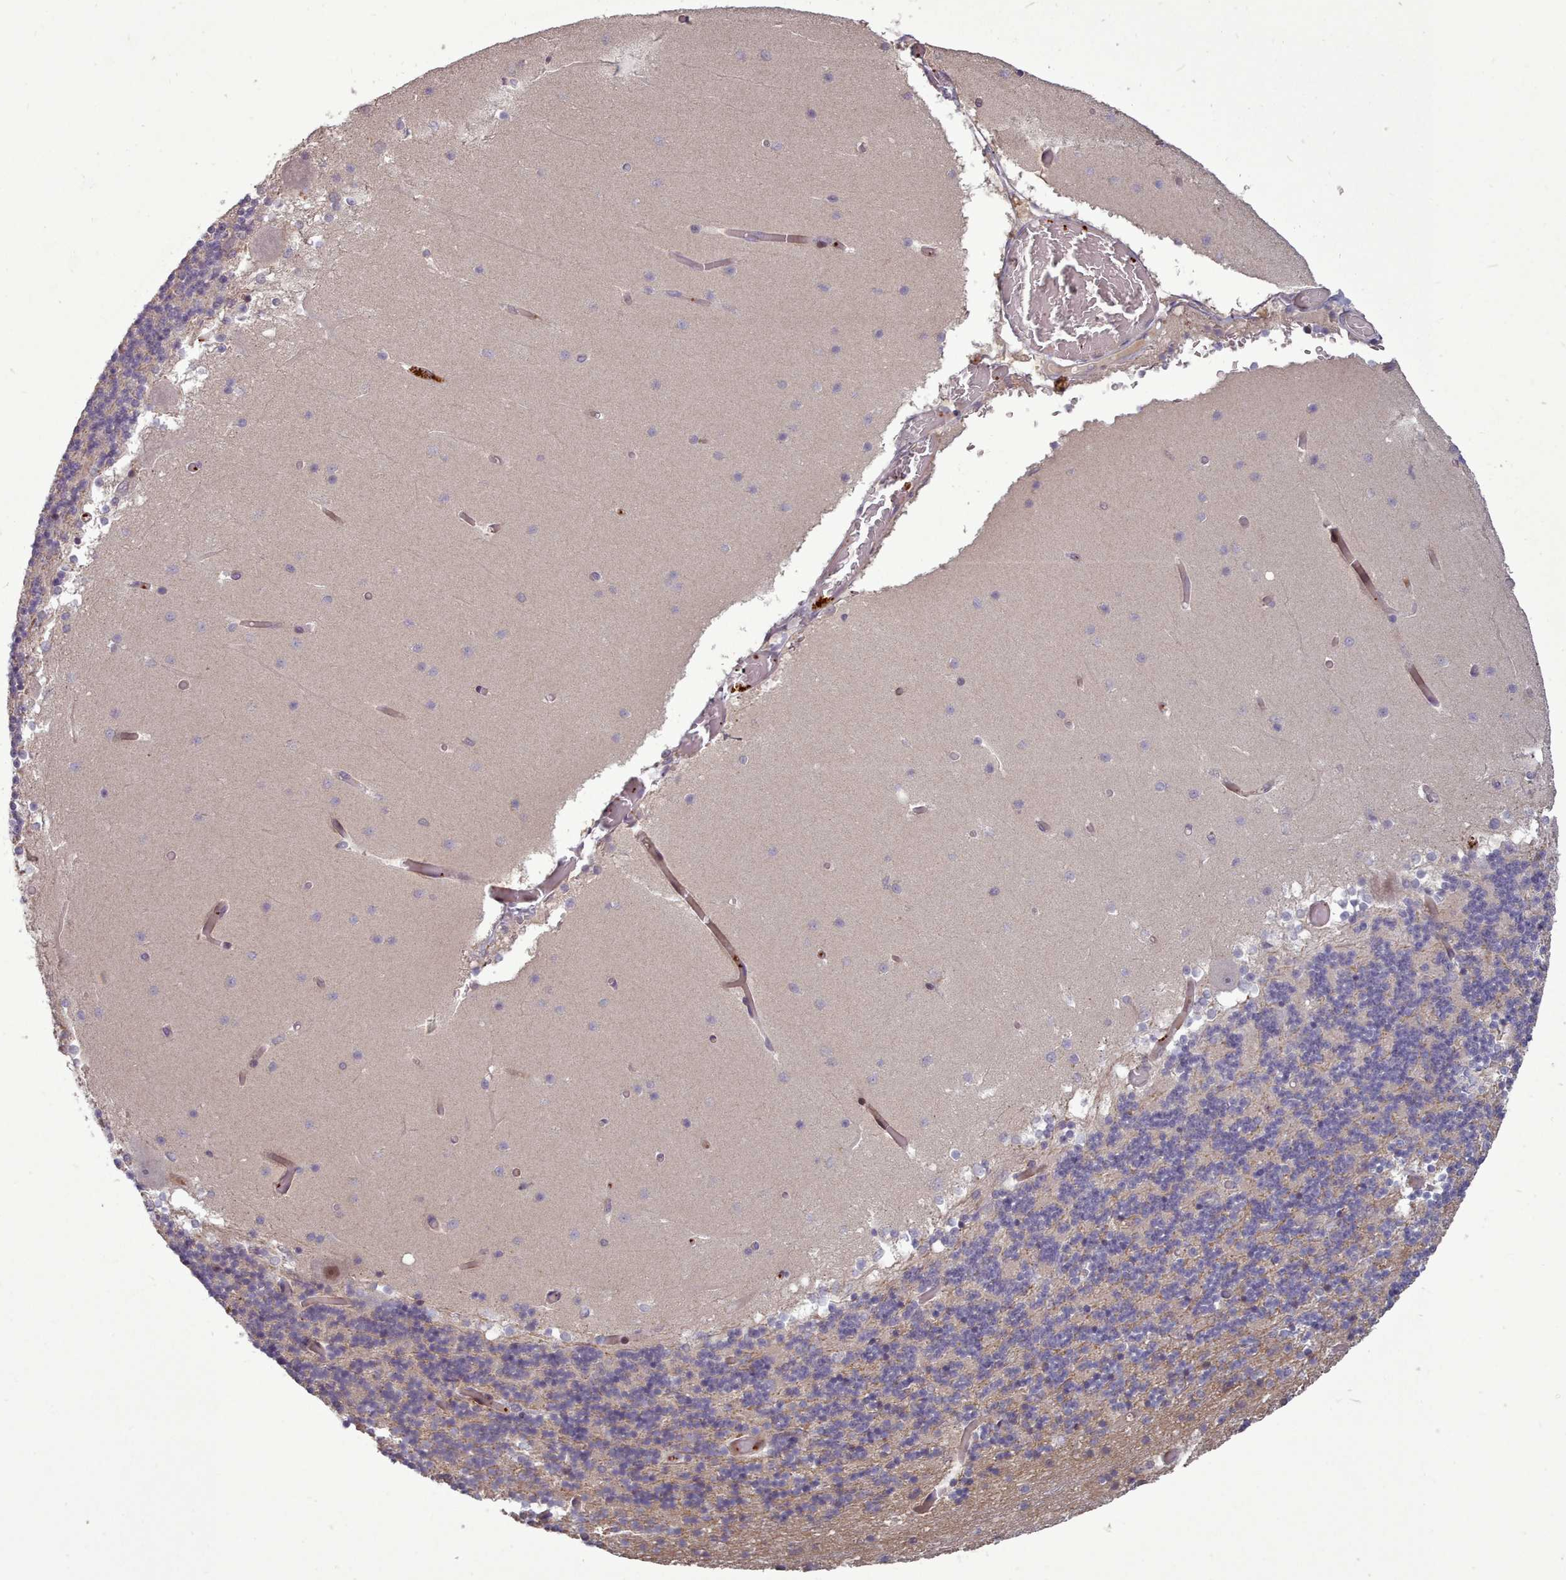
{"staining": {"intensity": "negative", "quantity": "none", "location": "none"}, "tissue": "cerebellum", "cell_type": "Cells in granular layer", "image_type": "normal", "snomed": [{"axis": "morphology", "description": "Normal tissue, NOS"}, {"axis": "topography", "description": "Cerebellum"}], "caption": "Protein analysis of normal cerebellum reveals no significant staining in cells in granular layer. The staining is performed using DAB (3,3'-diaminobenzidine) brown chromogen with nuclei counter-stained in using hematoxylin.", "gene": "LEFTY1", "patient": {"sex": "female", "age": 28}}